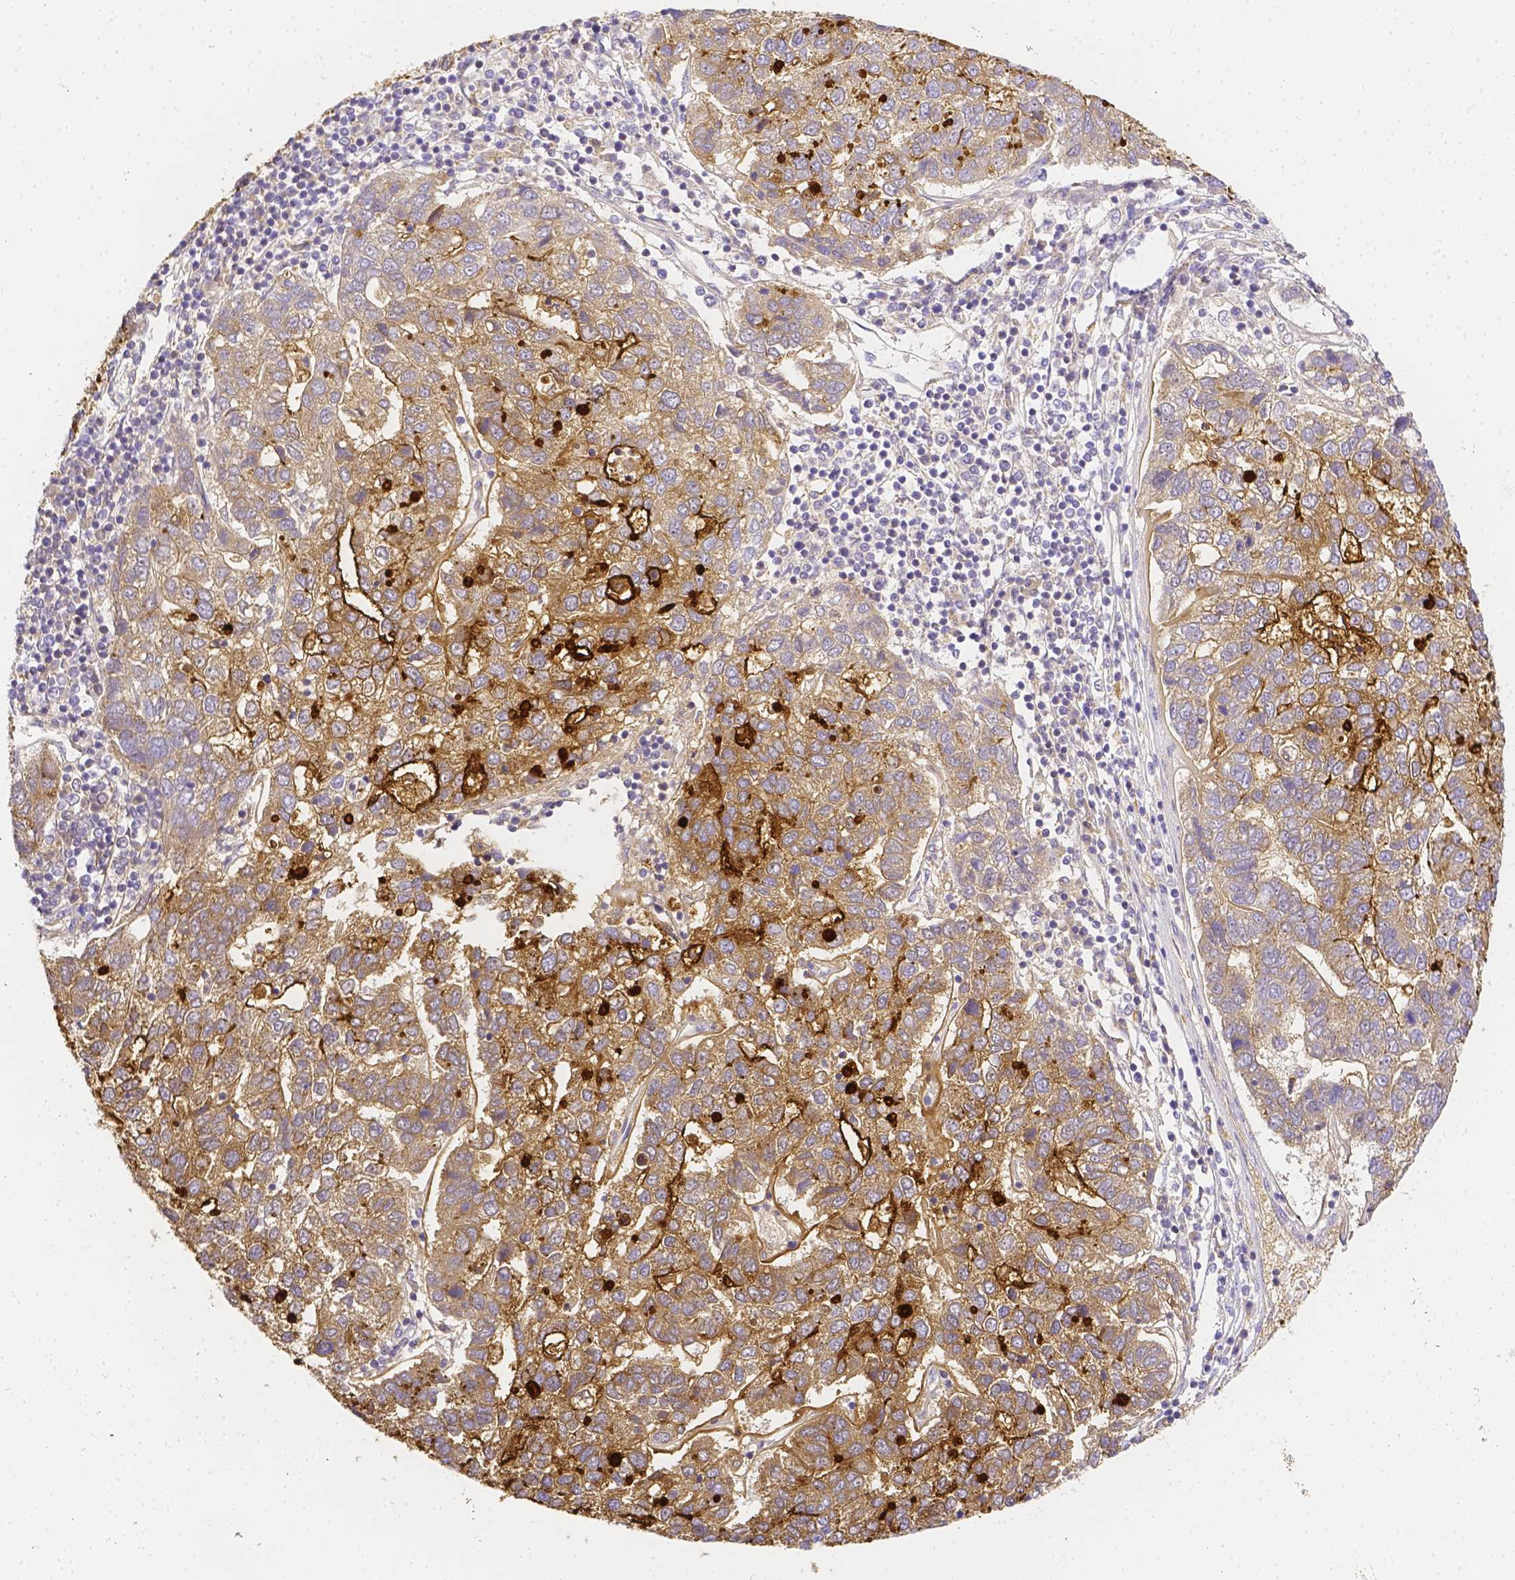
{"staining": {"intensity": "moderate", "quantity": ">75%", "location": "cytoplasmic/membranous"}, "tissue": "pancreatic cancer", "cell_type": "Tumor cells", "image_type": "cancer", "snomed": [{"axis": "morphology", "description": "Adenocarcinoma, NOS"}, {"axis": "topography", "description": "Pancreas"}], "caption": "Immunohistochemical staining of human pancreatic cancer reveals moderate cytoplasmic/membranous protein staining in approximately >75% of tumor cells. Nuclei are stained in blue.", "gene": "ASAH2", "patient": {"sex": "female", "age": 61}}